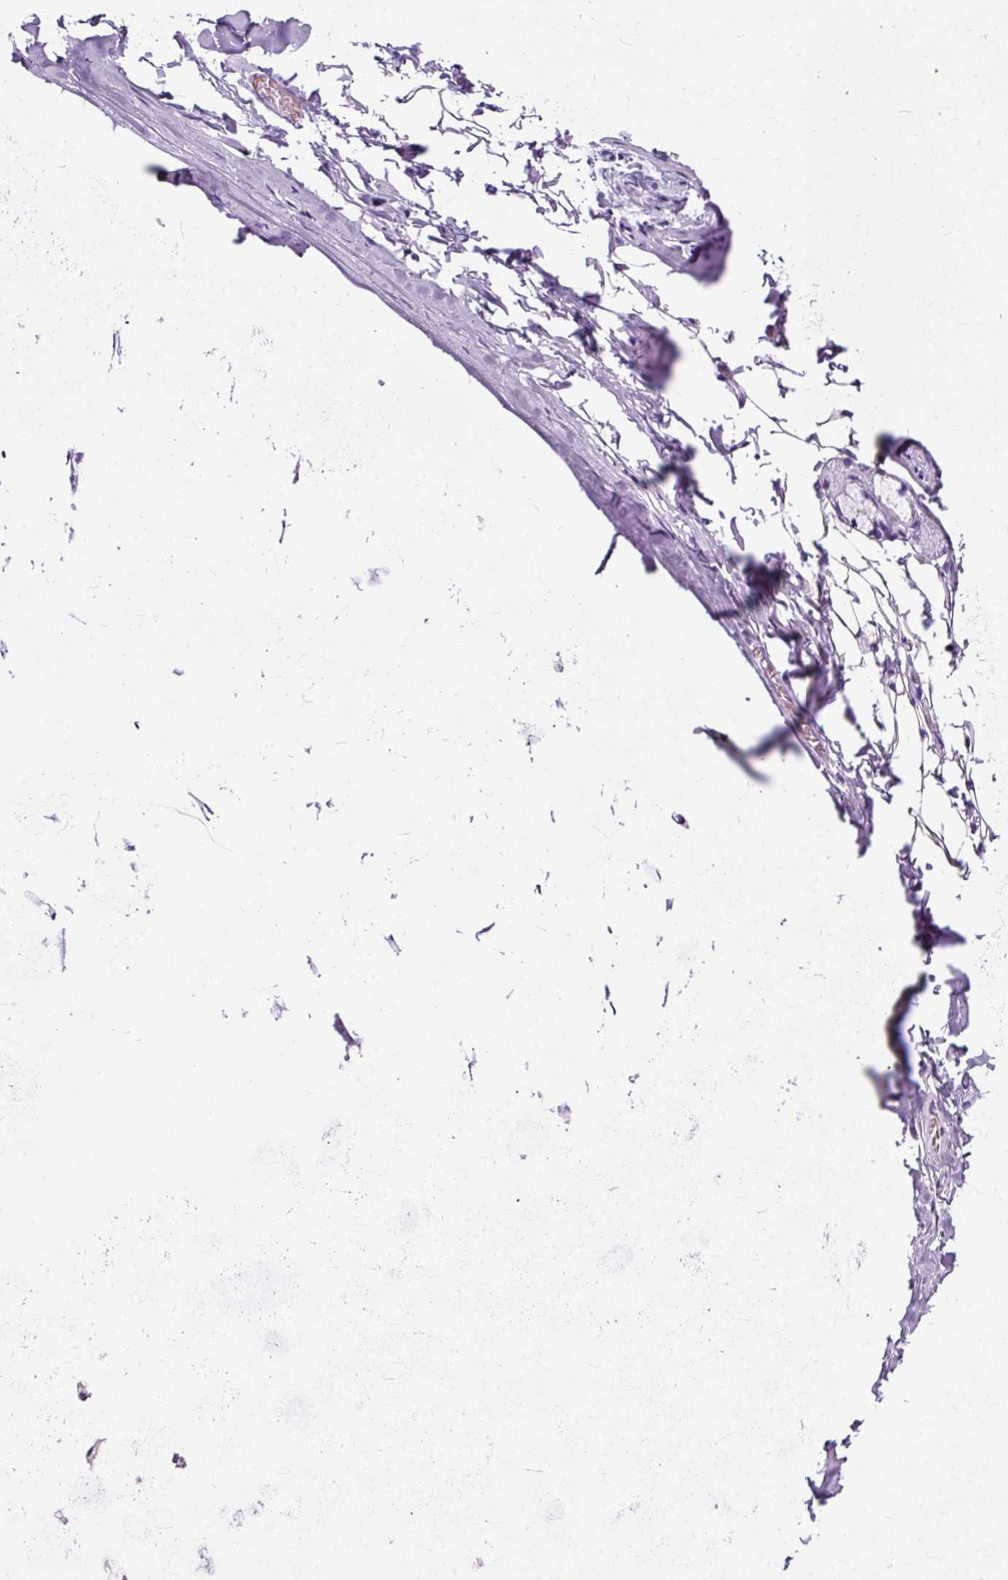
{"staining": {"intensity": "negative", "quantity": "none", "location": "none"}, "tissue": "adipose tissue", "cell_type": "Adipocytes", "image_type": "normal", "snomed": [{"axis": "morphology", "description": "Normal tissue, NOS"}, {"axis": "topography", "description": "Cartilage tissue"}, {"axis": "topography", "description": "Bronchus"}, {"axis": "topography", "description": "Peripheral nerve tissue"}], "caption": "Immunohistochemistry (IHC) of benign human adipose tissue reveals no positivity in adipocytes.", "gene": "NTS", "patient": {"sex": "male", "age": 67}}